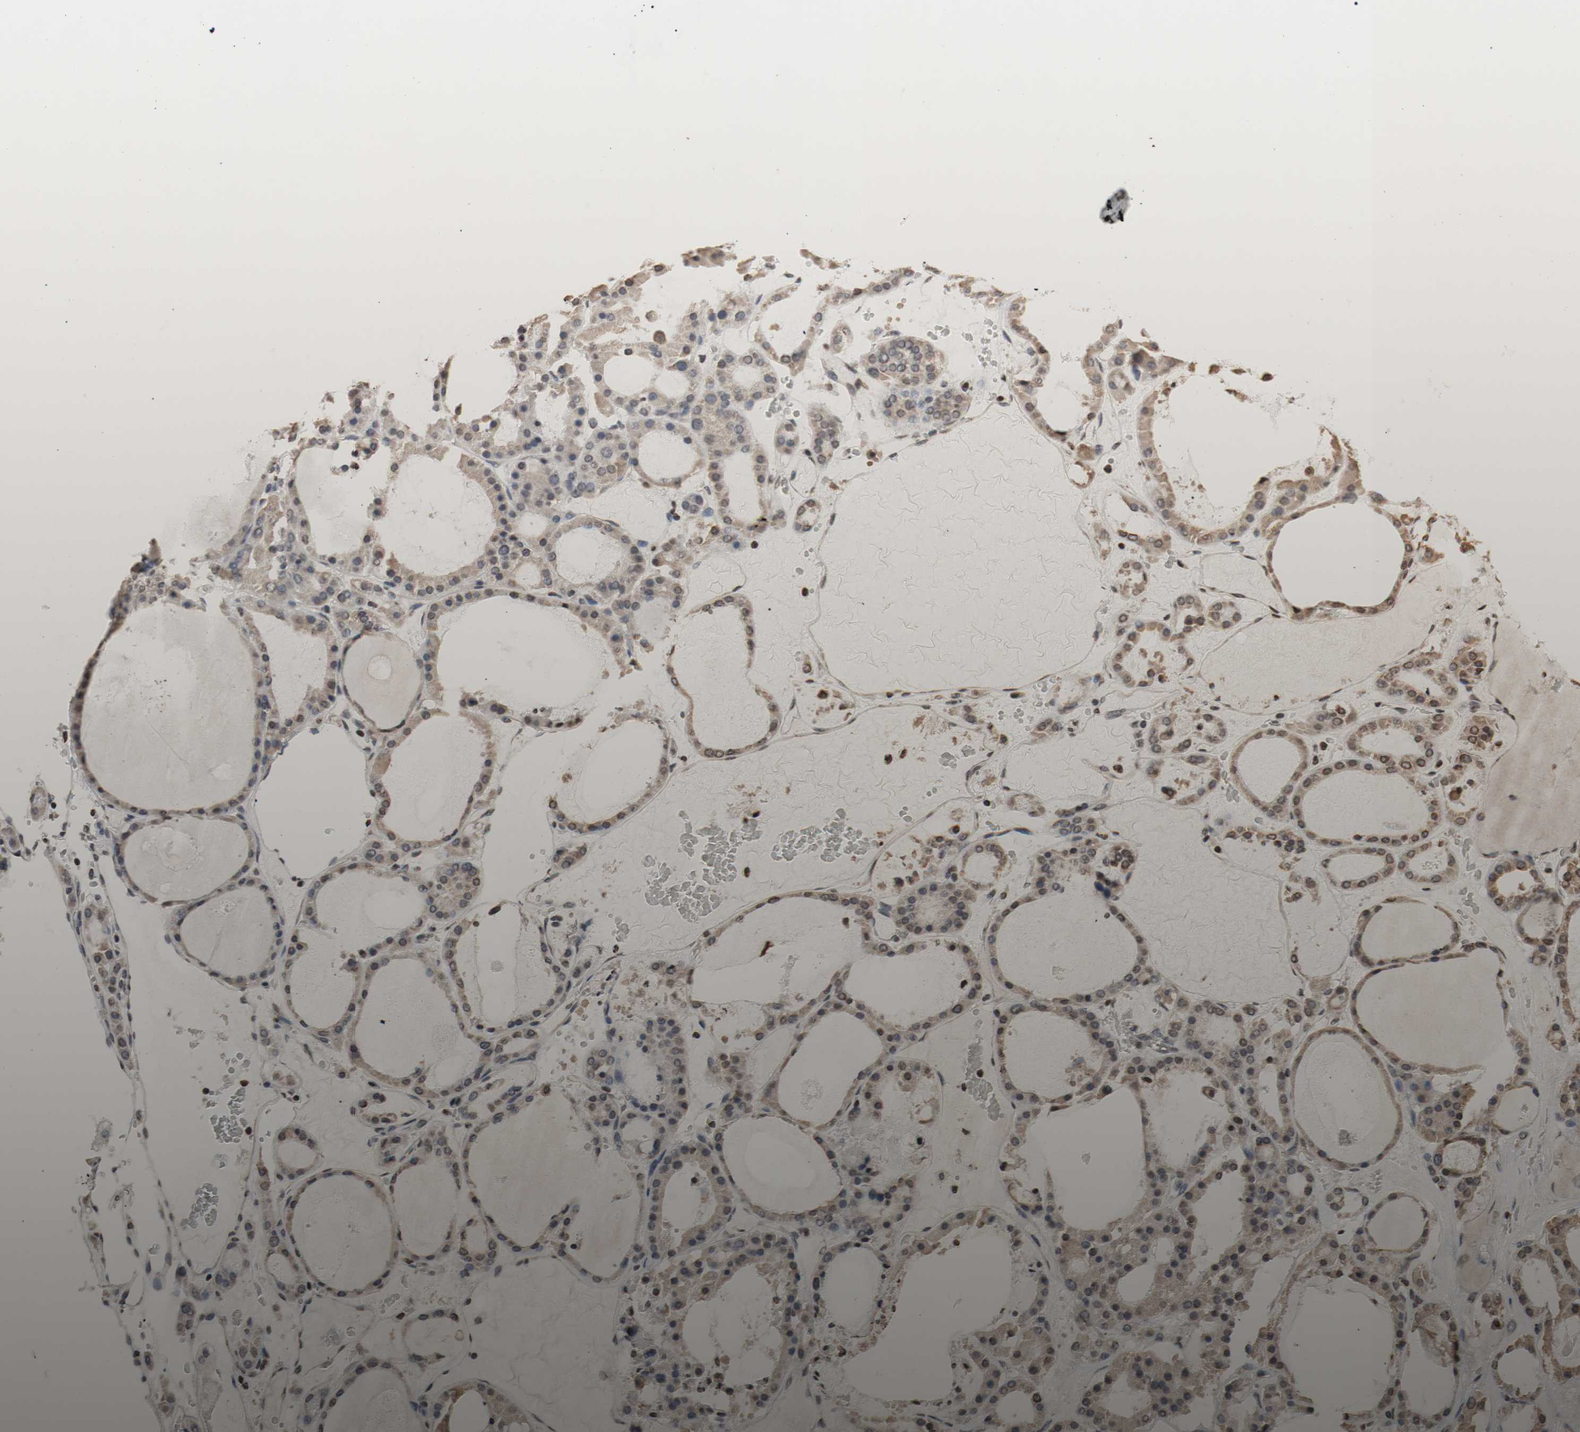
{"staining": {"intensity": "strong", "quantity": ">75%", "location": "nuclear"}, "tissue": "thyroid gland", "cell_type": "Glandular cells", "image_type": "normal", "snomed": [{"axis": "morphology", "description": "Normal tissue, NOS"}, {"axis": "morphology", "description": "Carcinoma, NOS"}, {"axis": "topography", "description": "Thyroid gland"}], "caption": "IHC of normal human thyroid gland demonstrates high levels of strong nuclear staining in about >75% of glandular cells. (DAB = brown stain, brightfield microscopy at high magnification).", "gene": "SNAI2", "patient": {"sex": "female", "age": 86}}